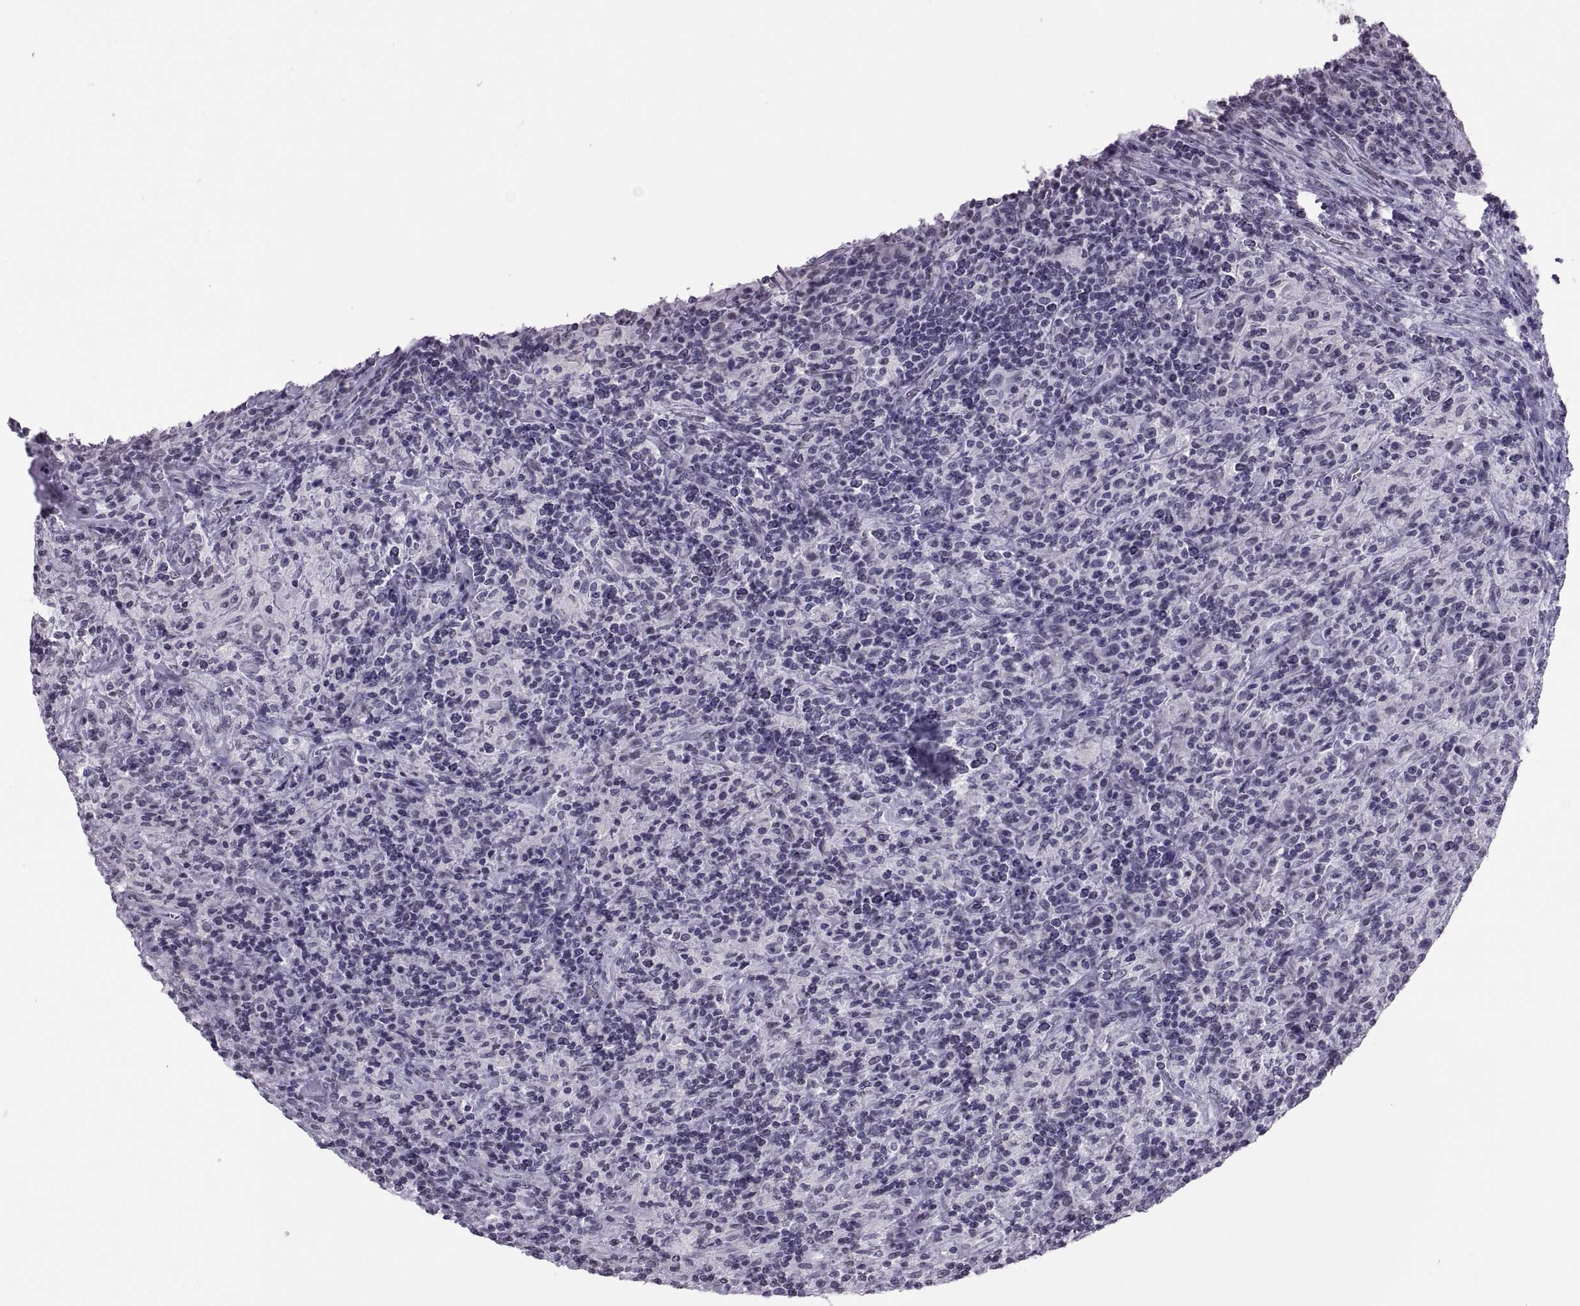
{"staining": {"intensity": "negative", "quantity": "none", "location": "none"}, "tissue": "lymphoma", "cell_type": "Tumor cells", "image_type": "cancer", "snomed": [{"axis": "morphology", "description": "Hodgkin's disease, NOS"}, {"axis": "topography", "description": "Lymph node"}], "caption": "High magnification brightfield microscopy of Hodgkin's disease stained with DAB (brown) and counterstained with hematoxylin (blue): tumor cells show no significant staining.", "gene": "CARTPT", "patient": {"sex": "male", "age": 70}}